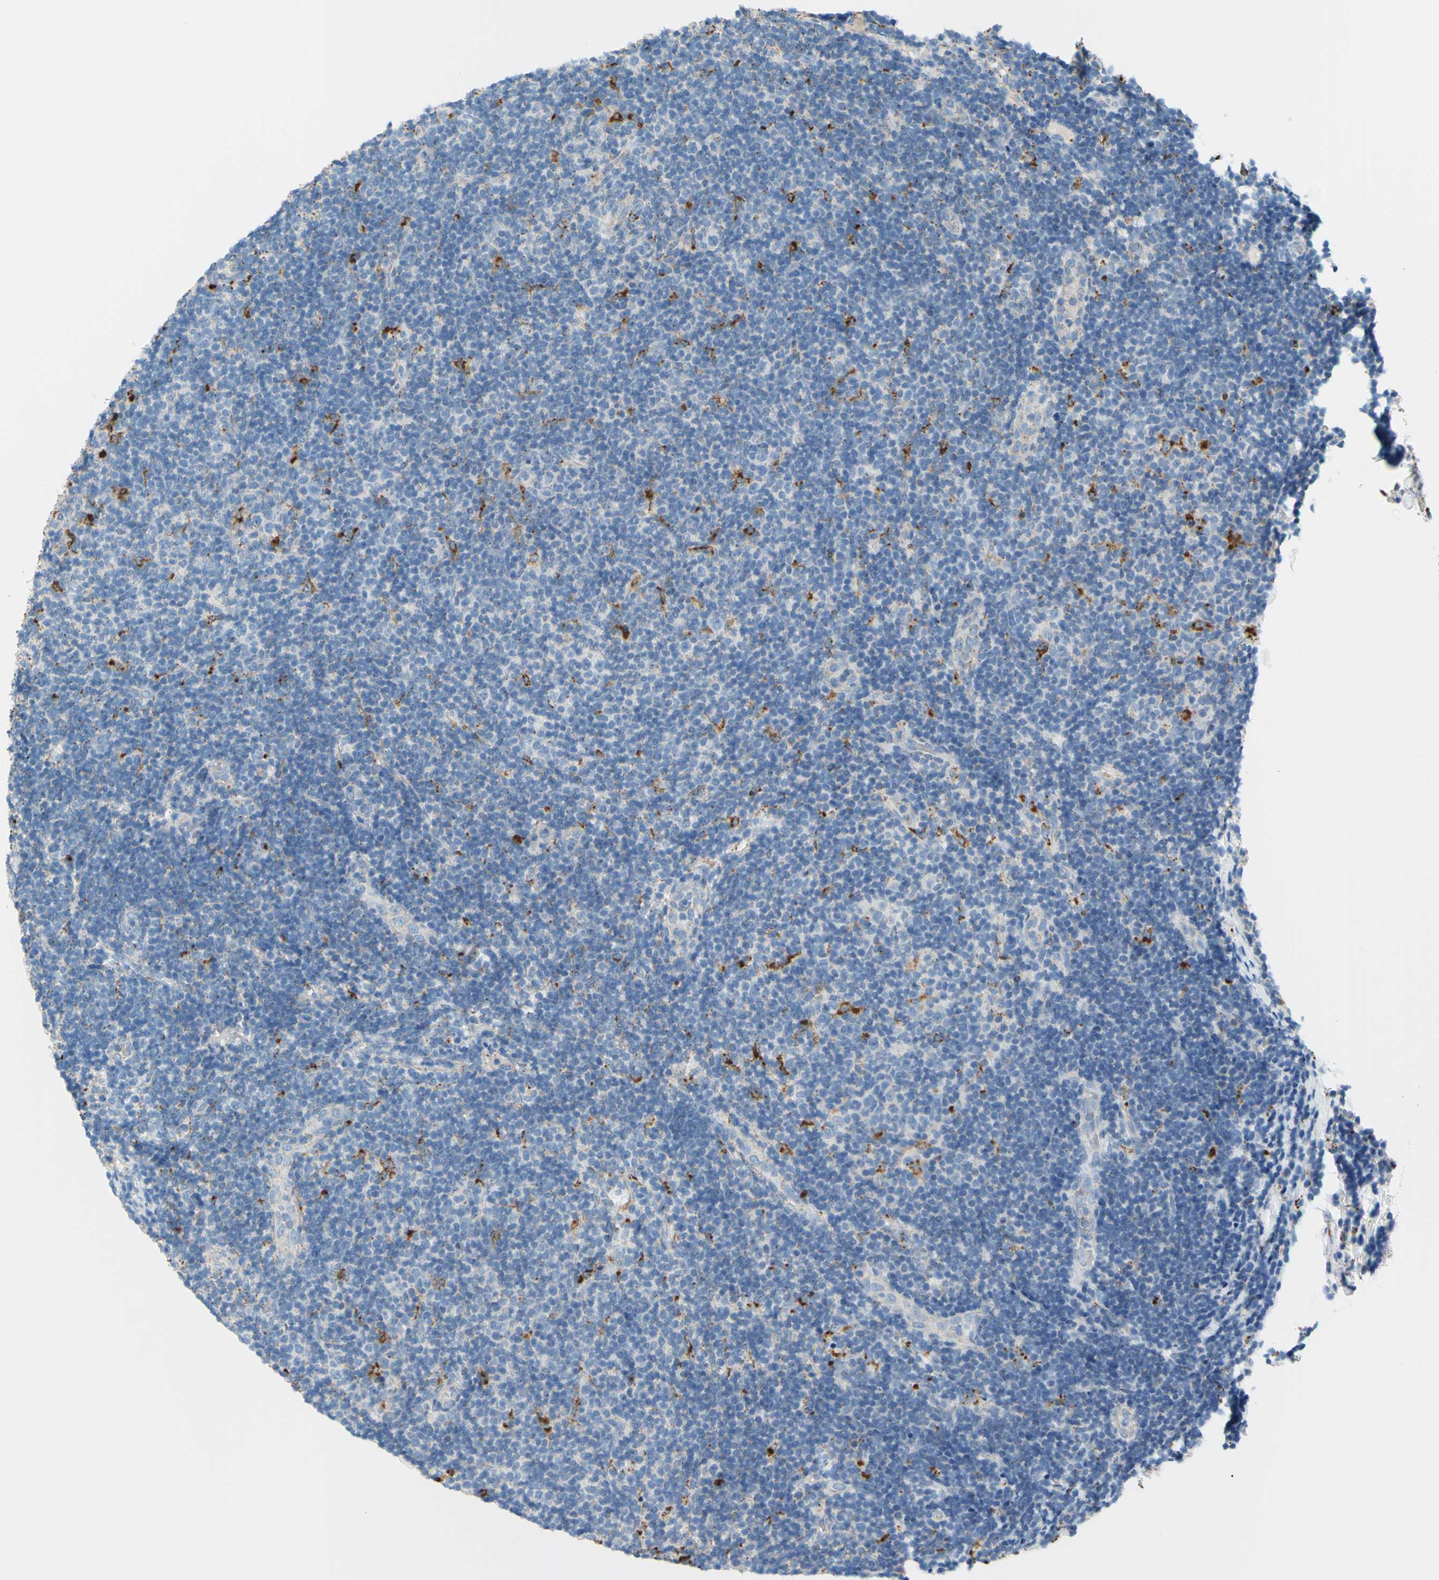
{"staining": {"intensity": "negative", "quantity": "none", "location": "none"}, "tissue": "lymphoma", "cell_type": "Tumor cells", "image_type": "cancer", "snomed": [{"axis": "morphology", "description": "Malignant lymphoma, non-Hodgkin's type, Low grade"}, {"axis": "topography", "description": "Lymph node"}], "caption": "A photomicrograph of human malignant lymphoma, non-Hodgkin's type (low-grade) is negative for staining in tumor cells.", "gene": "CTSD", "patient": {"sex": "male", "age": 83}}